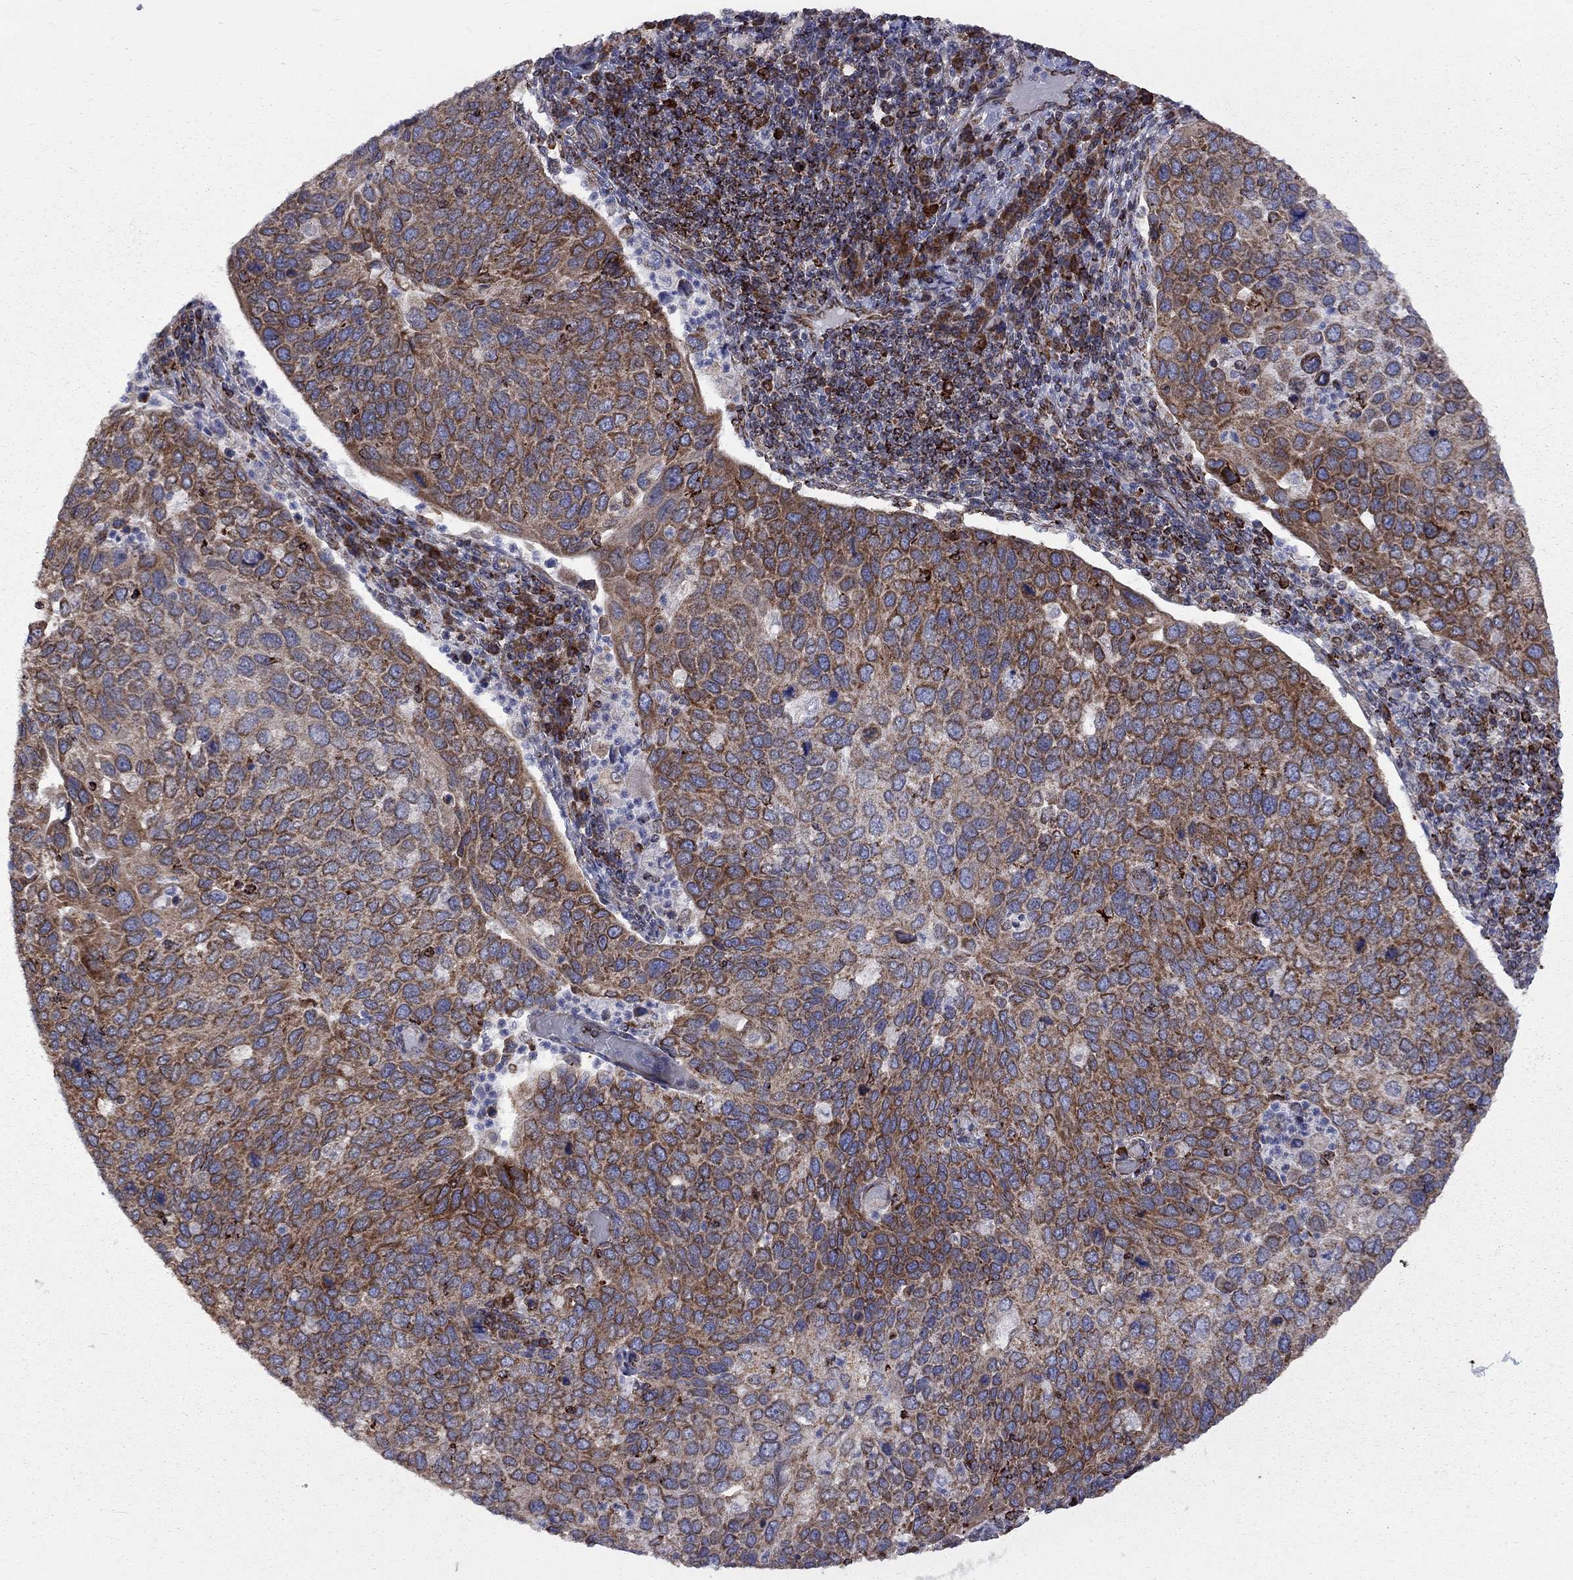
{"staining": {"intensity": "moderate", "quantity": "25%-75%", "location": "cytoplasmic/membranous"}, "tissue": "cervical cancer", "cell_type": "Tumor cells", "image_type": "cancer", "snomed": [{"axis": "morphology", "description": "Squamous cell carcinoma, NOS"}, {"axis": "topography", "description": "Cervix"}], "caption": "A brown stain highlights moderate cytoplasmic/membranous positivity of a protein in human squamous cell carcinoma (cervical) tumor cells.", "gene": "CLPTM1", "patient": {"sex": "female", "age": 54}}